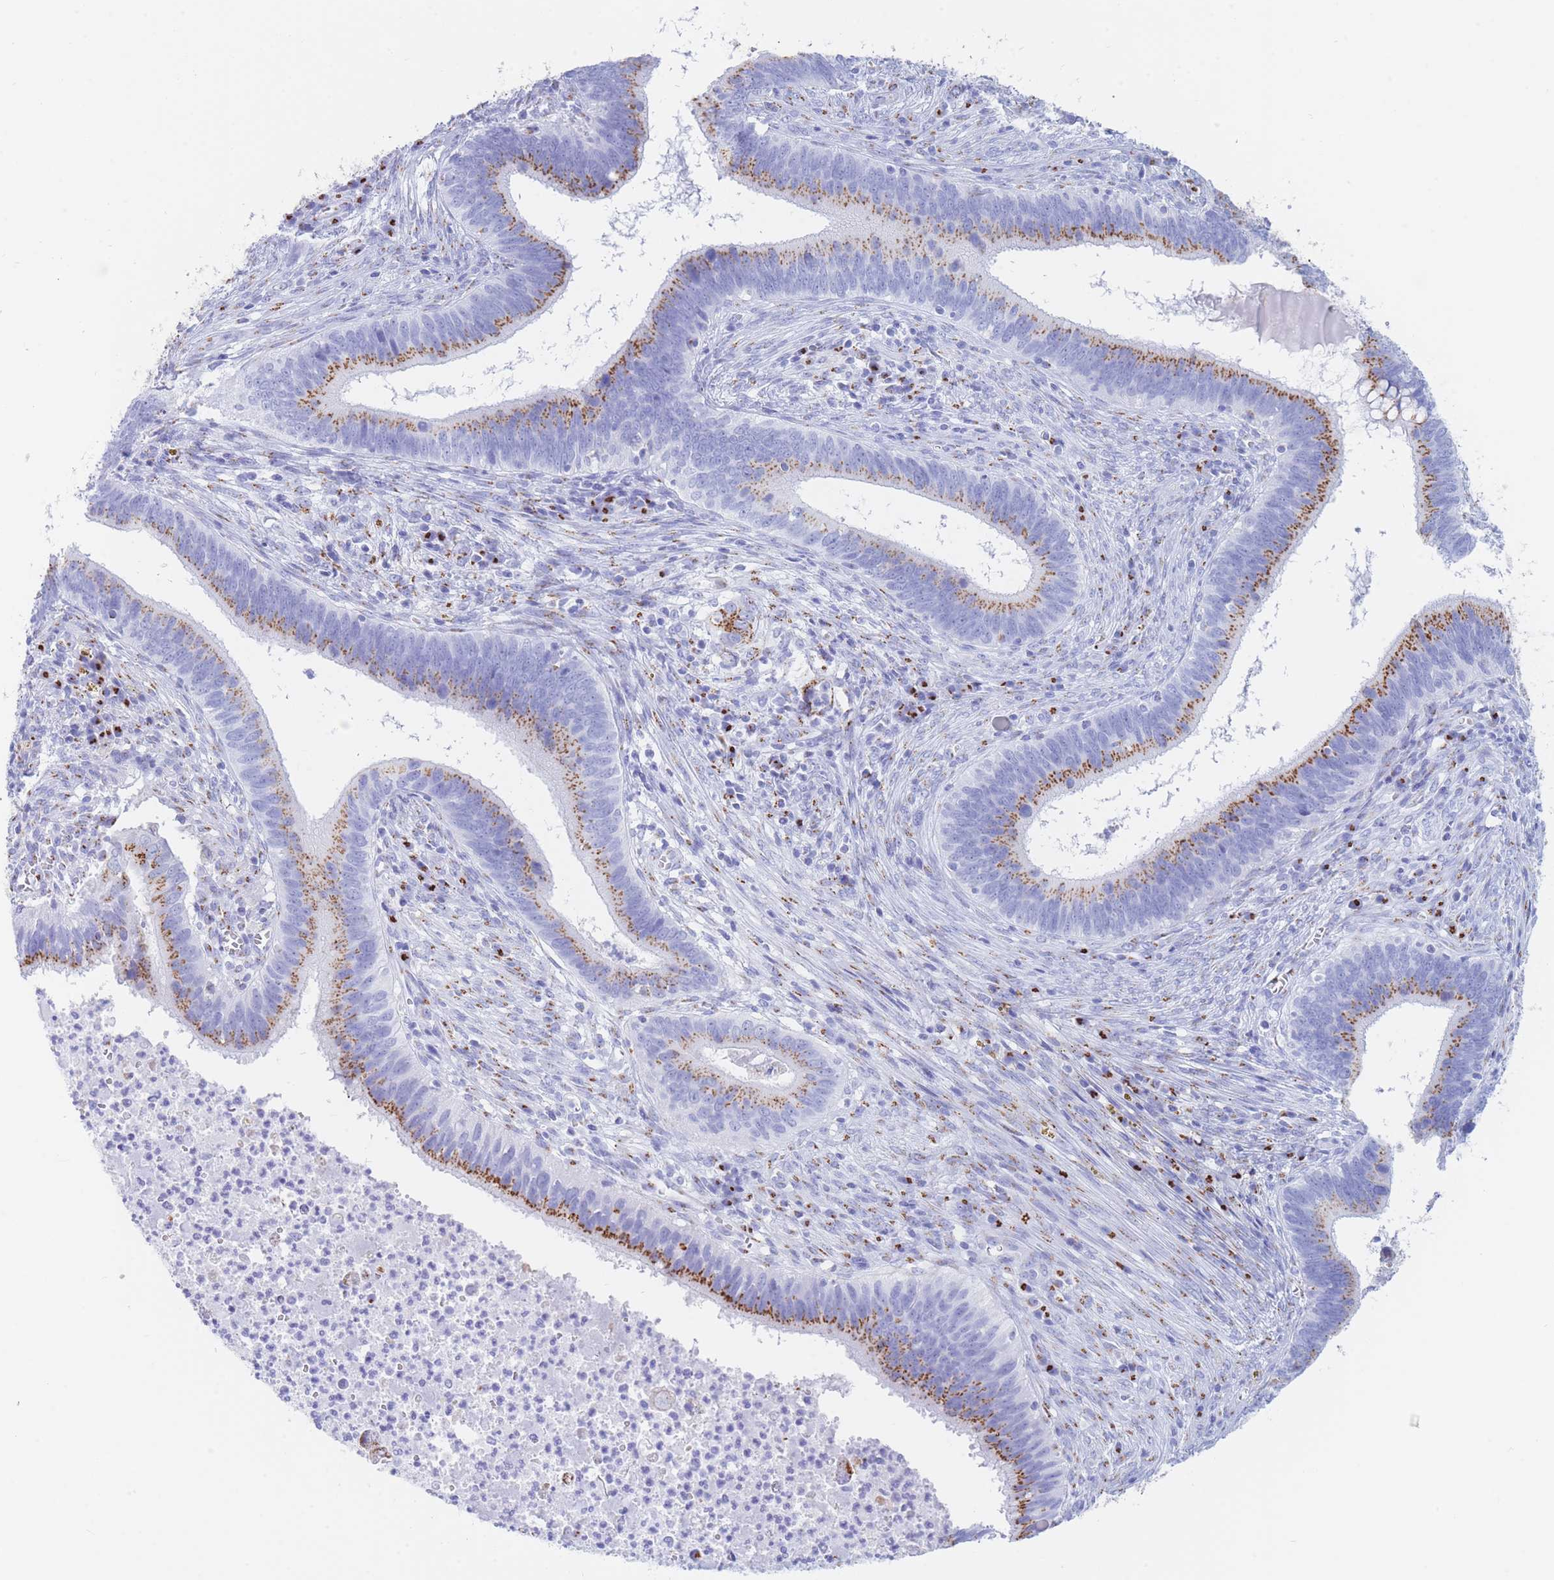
{"staining": {"intensity": "moderate", "quantity": ">75%", "location": "cytoplasmic/membranous"}, "tissue": "cervical cancer", "cell_type": "Tumor cells", "image_type": "cancer", "snomed": [{"axis": "morphology", "description": "Adenocarcinoma, NOS"}, {"axis": "topography", "description": "Cervix"}], "caption": "Adenocarcinoma (cervical) stained for a protein demonstrates moderate cytoplasmic/membranous positivity in tumor cells.", "gene": "FAM3C", "patient": {"sex": "female", "age": 42}}